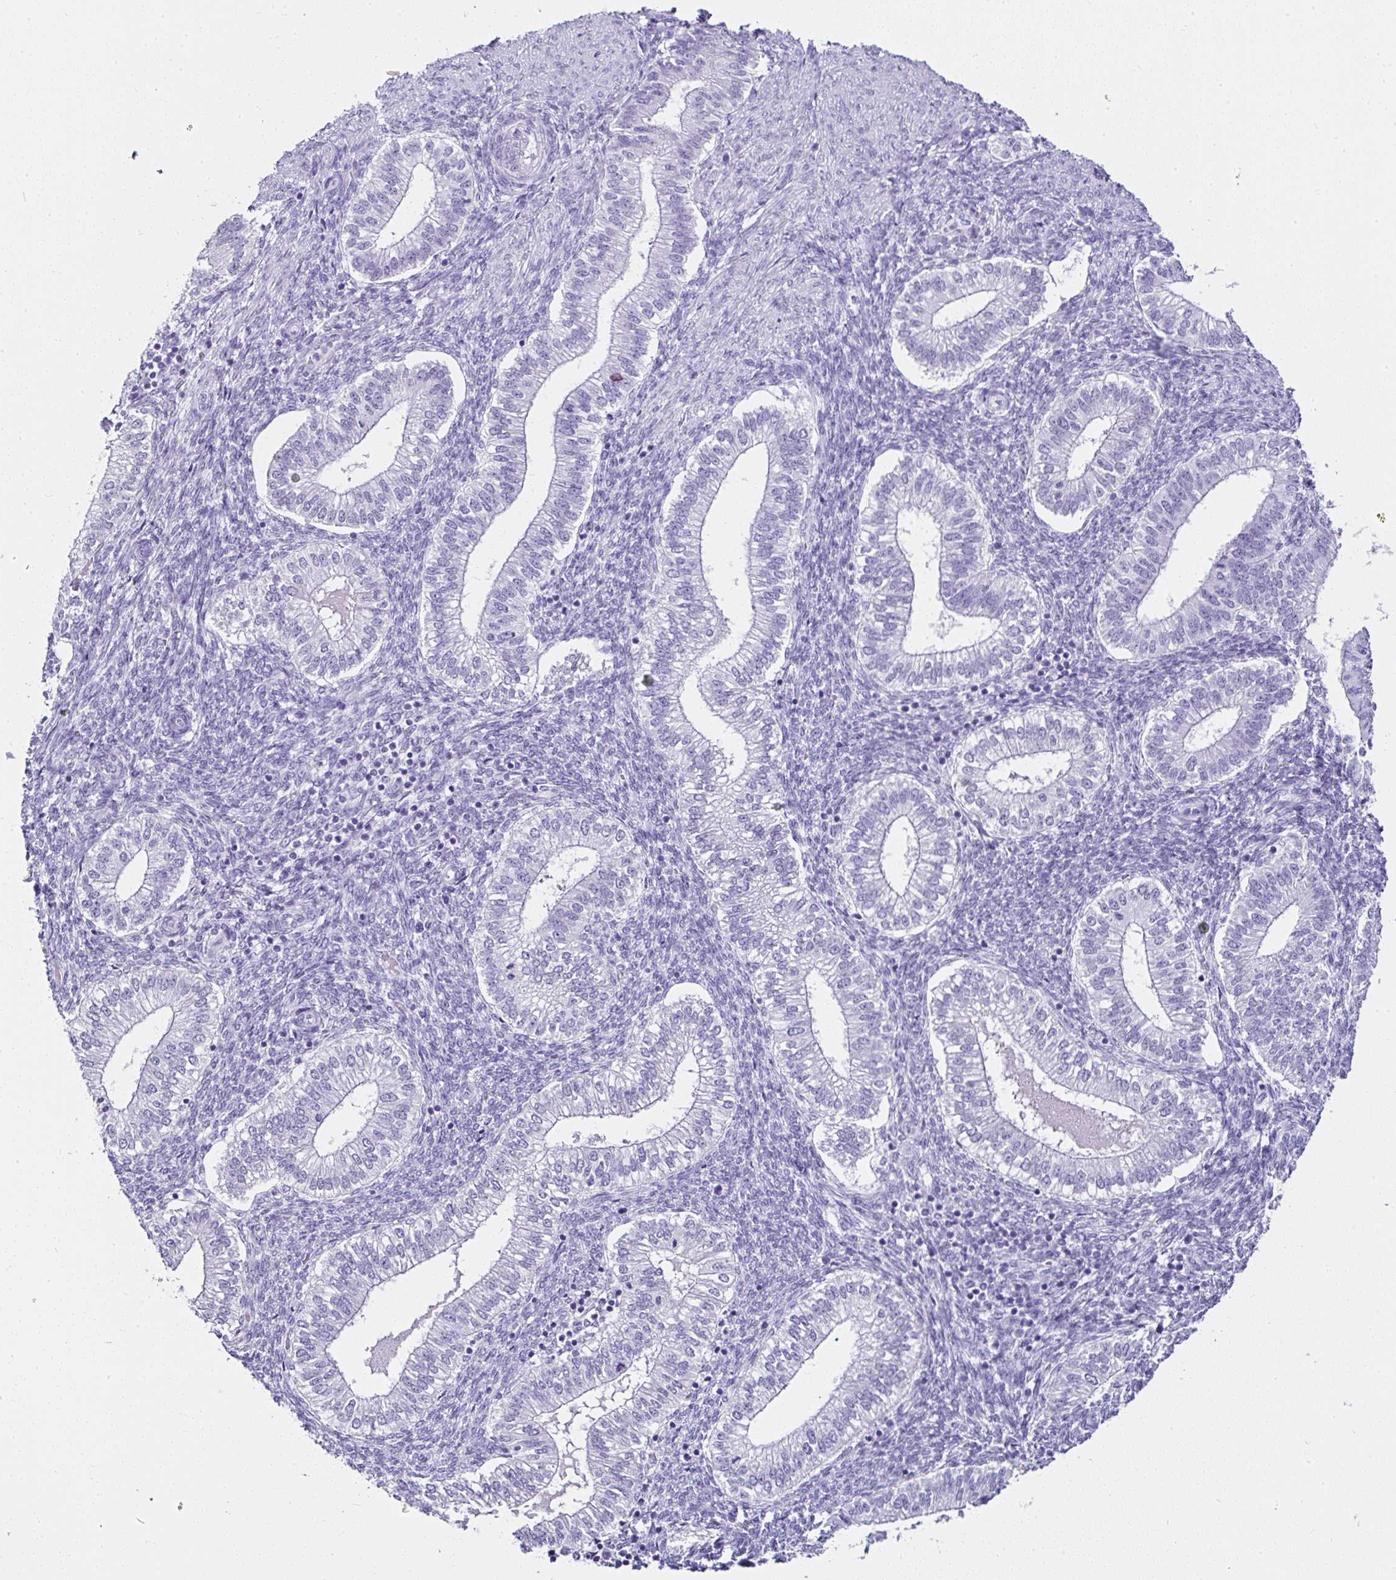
{"staining": {"intensity": "negative", "quantity": "none", "location": "none"}, "tissue": "endometrium", "cell_type": "Cells in endometrial stroma", "image_type": "normal", "snomed": [{"axis": "morphology", "description": "Normal tissue, NOS"}, {"axis": "topography", "description": "Endometrium"}], "caption": "Endometrium stained for a protein using immunohistochemistry demonstrates no staining cells in endometrial stroma.", "gene": "SERPINB3", "patient": {"sex": "female", "age": 25}}